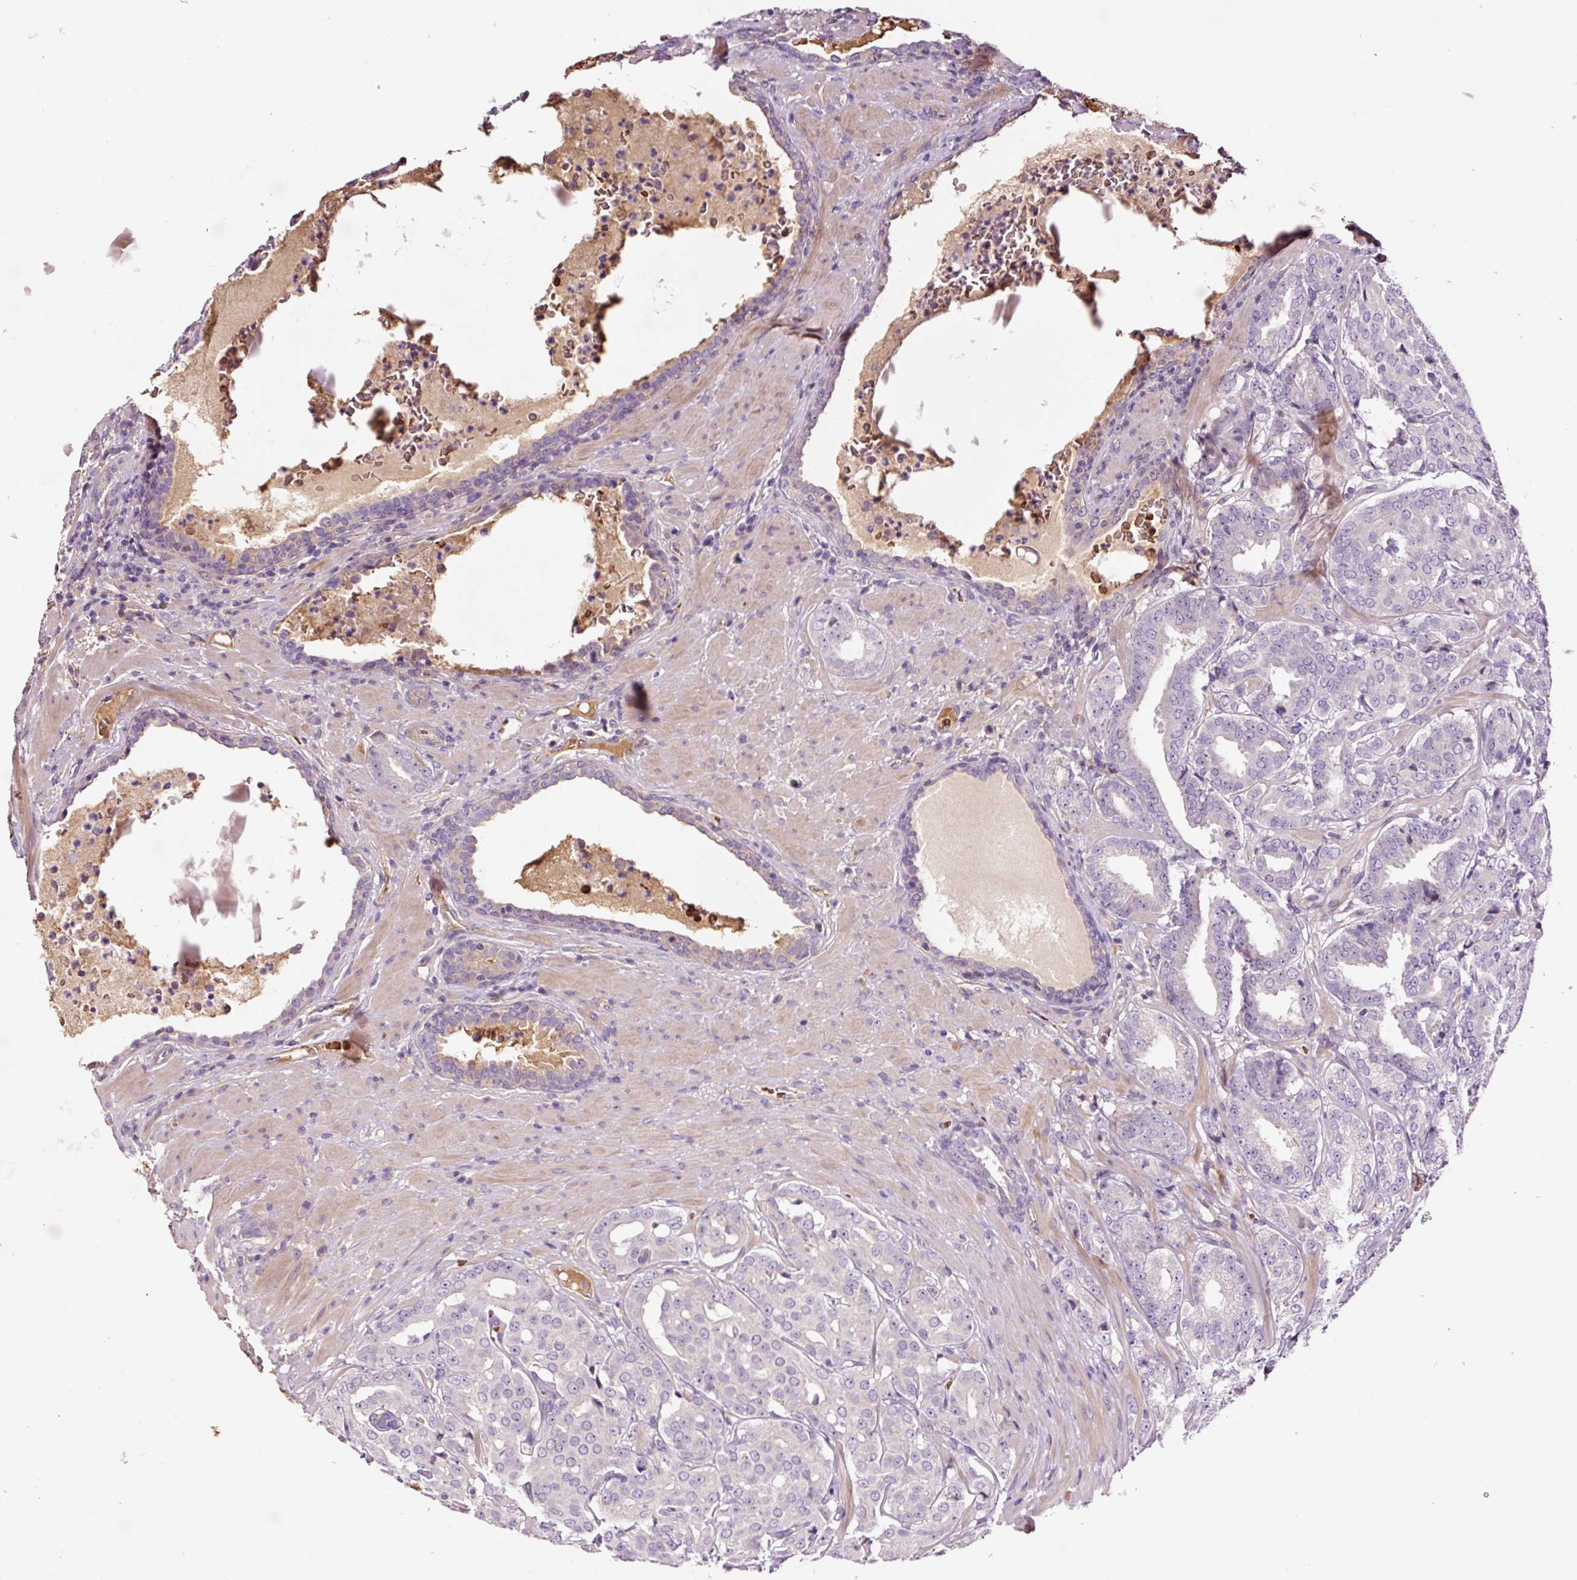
{"staining": {"intensity": "negative", "quantity": "none", "location": "none"}, "tissue": "prostate cancer", "cell_type": "Tumor cells", "image_type": "cancer", "snomed": [{"axis": "morphology", "description": "Adenocarcinoma, High grade"}, {"axis": "topography", "description": "Prostate"}], "caption": "Immunohistochemistry of prostate cancer demonstrates no positivity in tumor cells.", "gene": "TMEM235", "patient": {"sex": "male", "age": 68}}